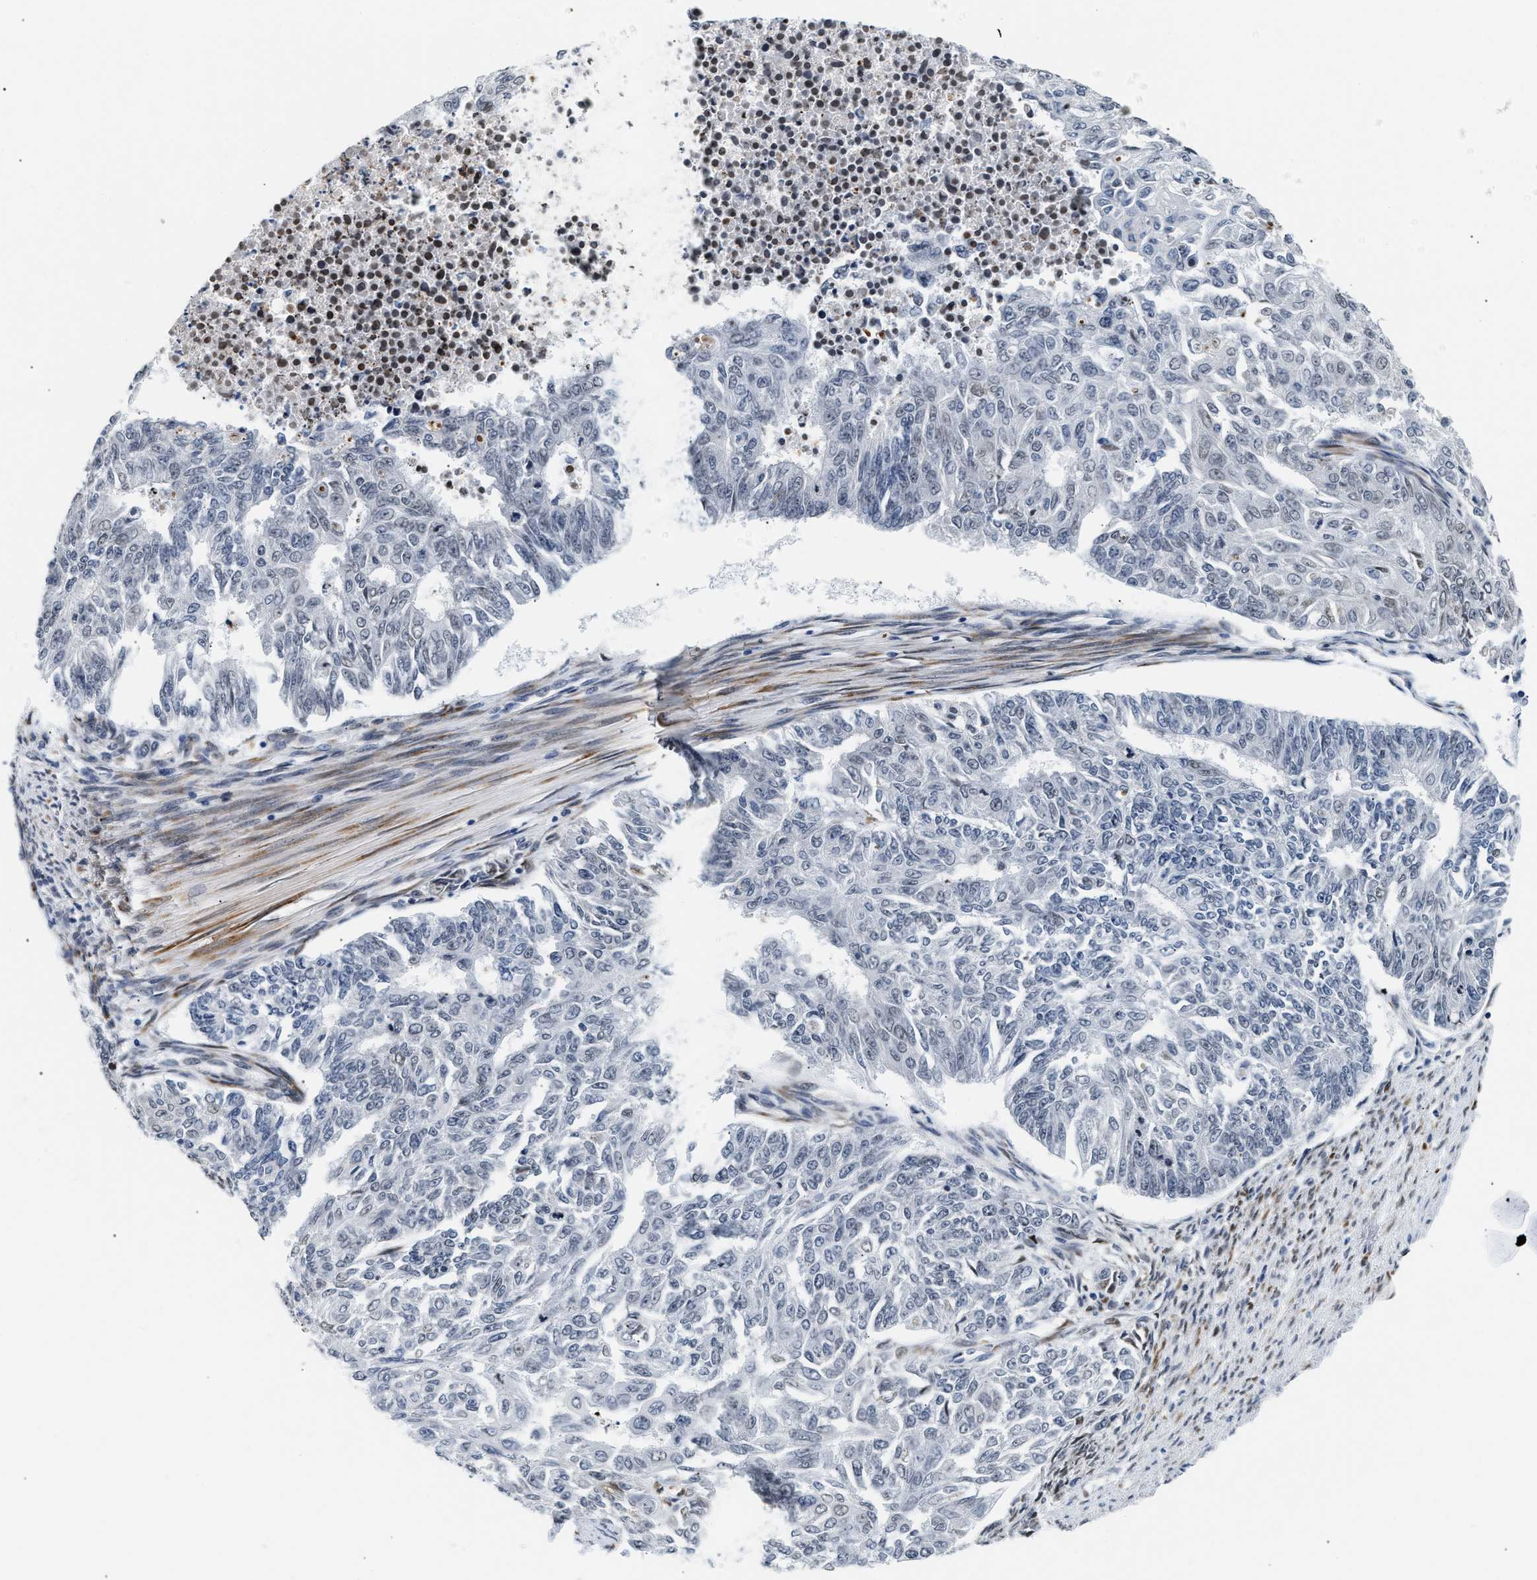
{"staining": {"intensity": "negative", "quantity": "none", "location": "none"}, "tissue": "endometrial cancer", "cell_type": "Tumor cells", "image_type": "cancer", "snomed": [{"axis": "morphology", "description": "Adenocarcinoma, NOS"}, {"axis": "topography", "description": "Endometrium"}], "caption": "Immunohistochemistry (IHC) of human endometrial cancer (adenocarcinoma) demonstrates no positivity in tumor cells. Nuclei are stained in blue.", "gene": "THOC1", "patient": {"sex": "female", "age": 32}}